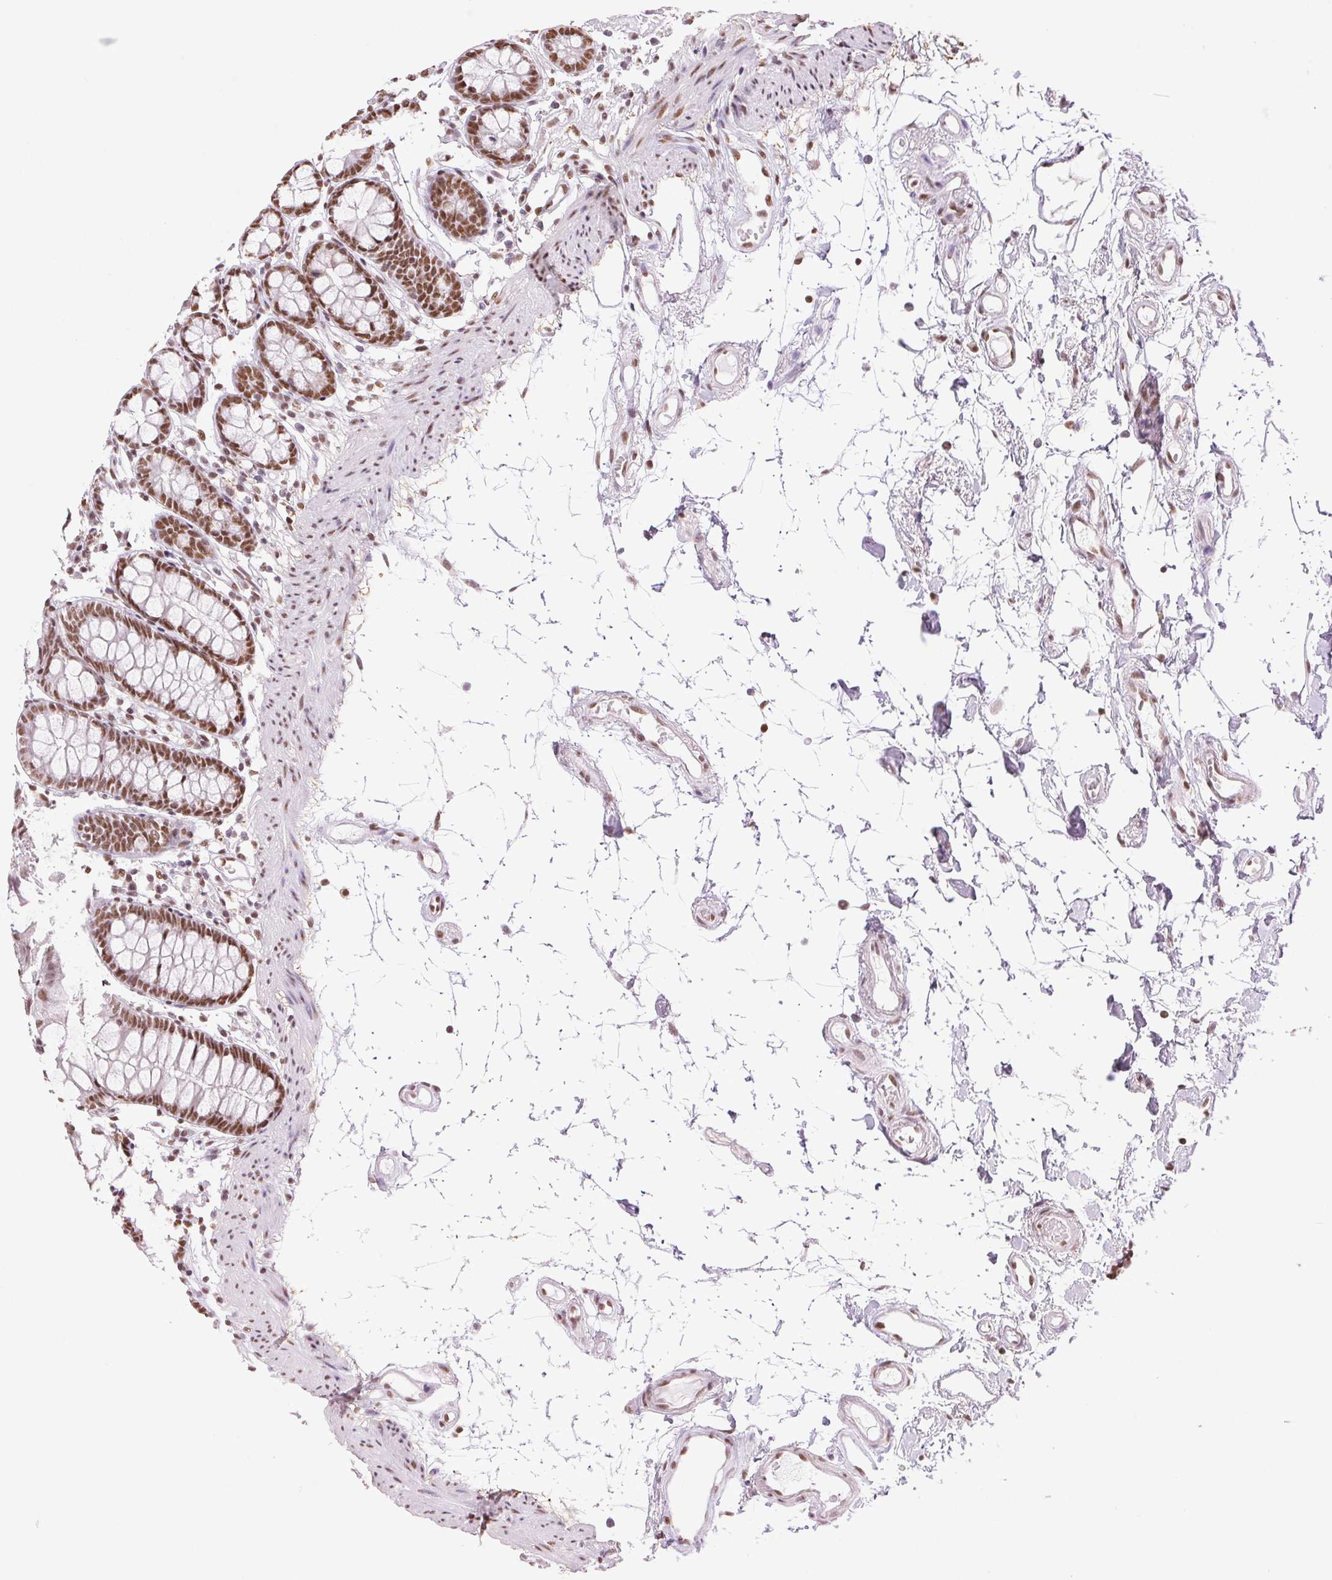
{"staining": {"intensity": "moderate", "quantity": ">75%", "location": "nuclear"}, "tissue": "colon", "cell_type": "Endothelial cells", "image_type": "normal", "snomed": [{"axis": "morphology", "description": "Normal tissue, NOS"}, {"axis": "topography", "description": "Colon"}], "caption": "Protein expression analysis of normal colon demonstrates moderate nuclear expression in approximately >75% of endothelial cells.", "gene": "ZFR2", "patient": {"sex": "female", "age": 84}}